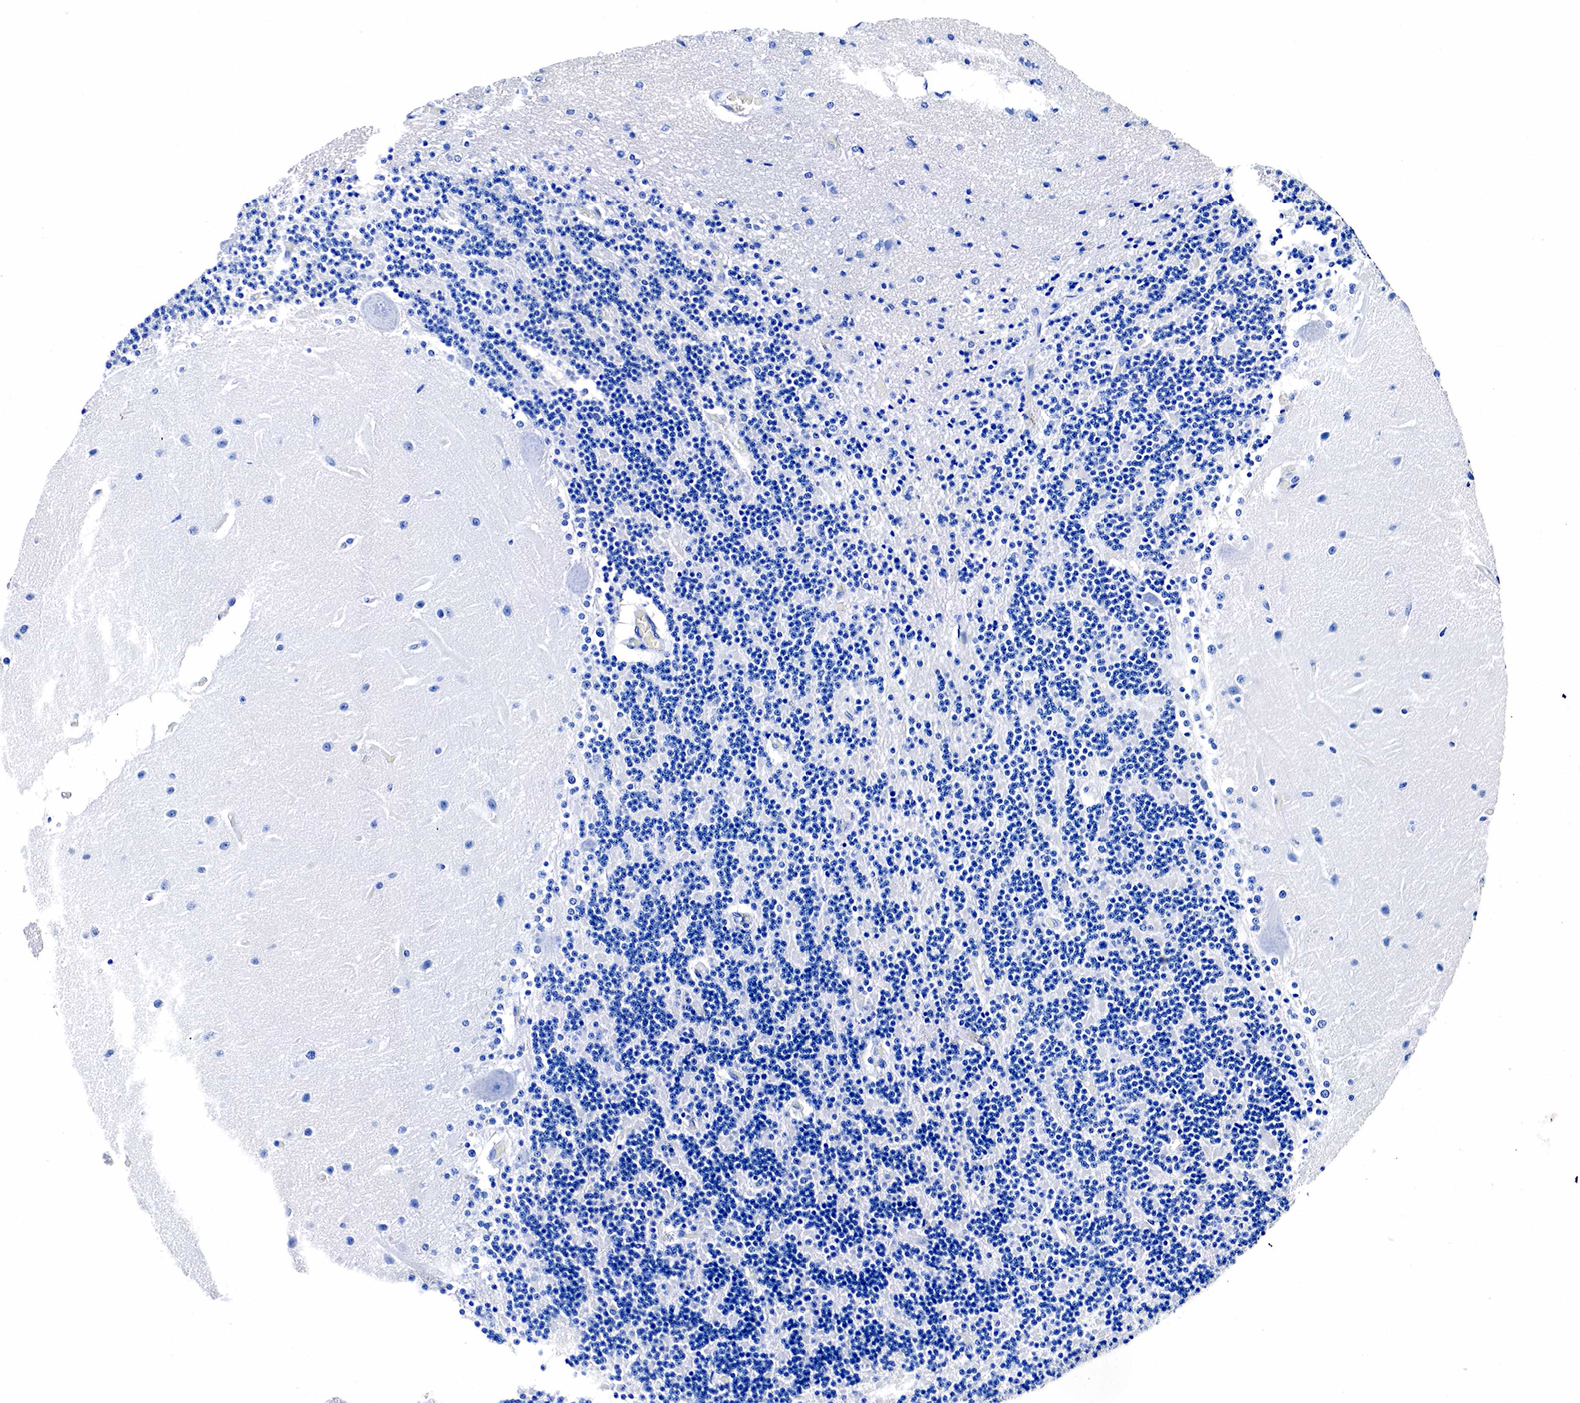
{"staining": {"intensity": "negative", "quantity": "none", "location": "none"}, "tissue": "cerebellum", "cell_type": "Cells in granular layer", "image_type": "normal", "snomed": [{"axis": "morphology", "description": "Normal tissue, NOS"}, {"axis": "topography", "description": "Cerebellum"}], "caption": "There is no significant positivity in cells in granular layer of cerebellum. (IHC, brightfield microscopy, high magnification).", "gene": "GAST", "patient": {"sex": "female", "age": 54}}